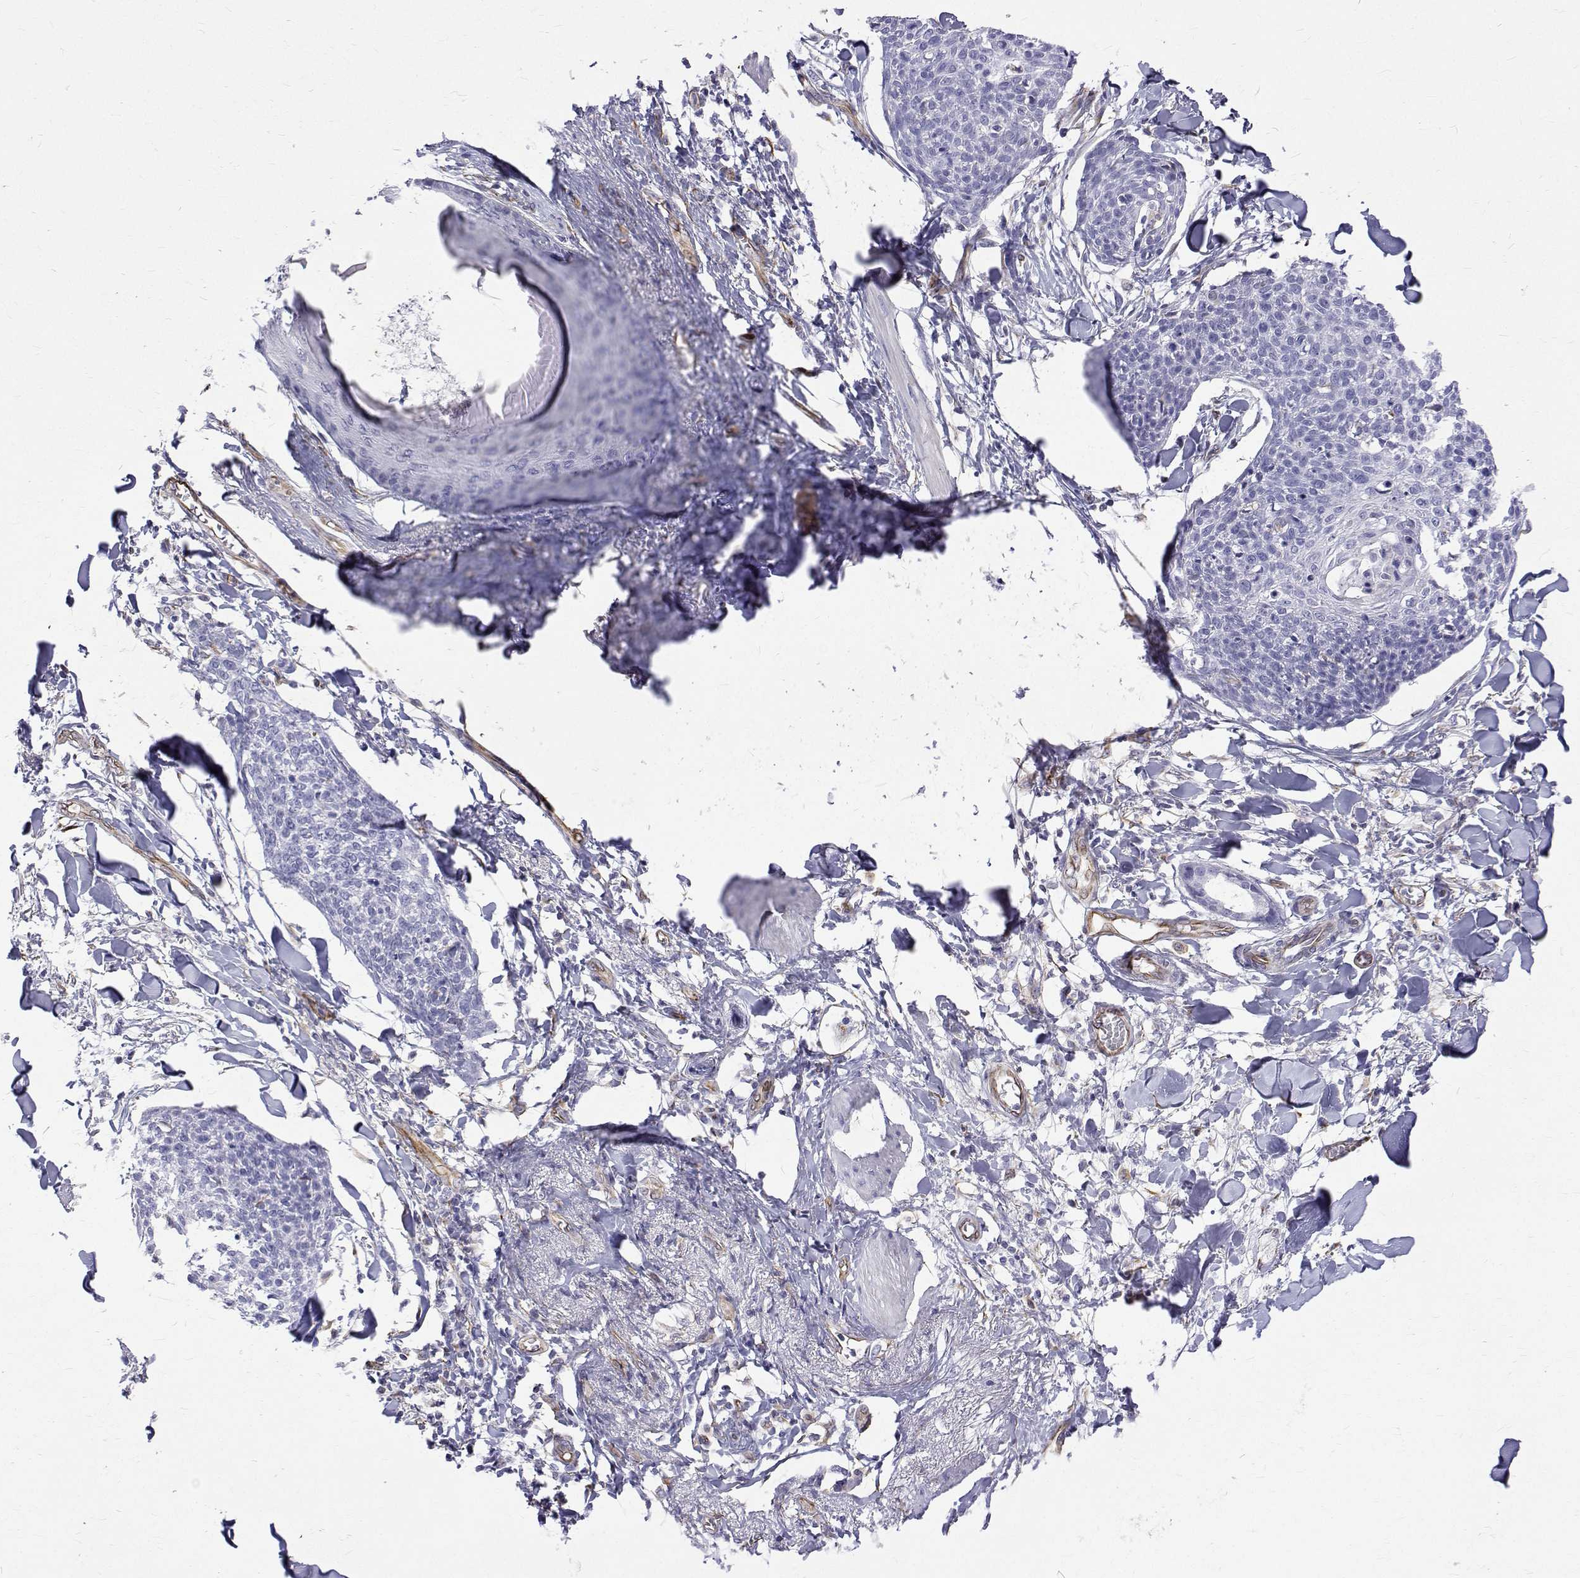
{"staining": {"intensity": "negative", "quantity": "none", "location": "none"}, "tissue": "skin cancer", "cell_type": "Tumor cells", "image_type": "cancer", "snomed": [{"axis": "morphology", "description": "Squamous cell carcinoma, NOS"}, {"axis": "topography", "description": "Skin"}, {"axis": "topography", "description": "Vulva"}], "caption": "There is no significant staining in tumor cells of skin squamous cell carcinoma. Nuclei are stained in blue.", "gene": "OPRPN", "patient": {"sex": "female", "age": 75}}